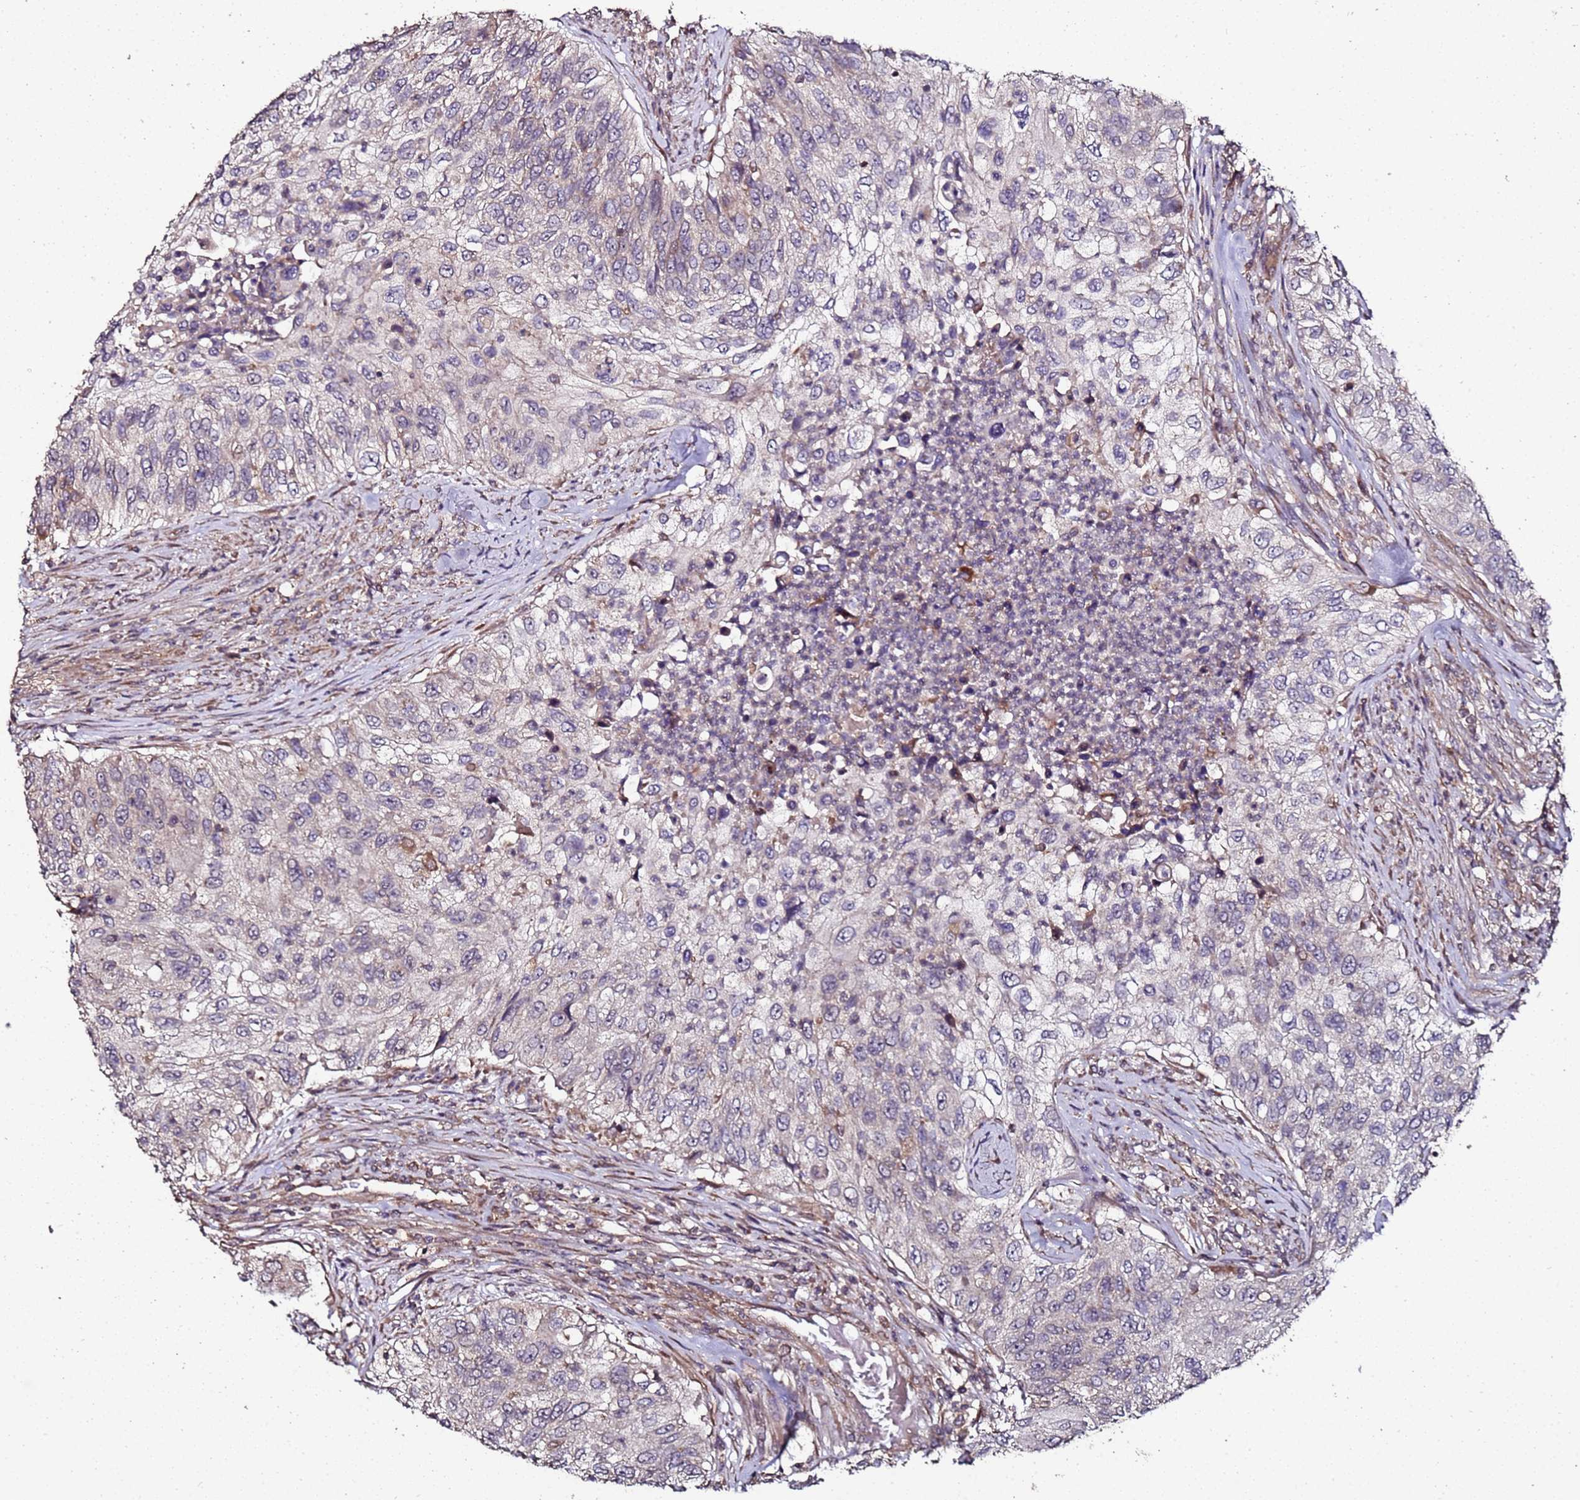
{"staining": {"intensity": "negative", "quantity": "none", "location": "none"}, "tissue": "urothelial cancer", "cell_type": "Tumor cells", "image_type": "cancer", "snomed": [{"axis": "morphology", "description": "Urothelial carcinoma, High grade"}, {"axis": "topography", "description": "Urinary bladder"}], "caption": "Tumor cells are negative for protein expression in human urothelial carcinoma (high-grade).", "gene": "PRODH", "patient": {"sex": "female", "age": 60}}